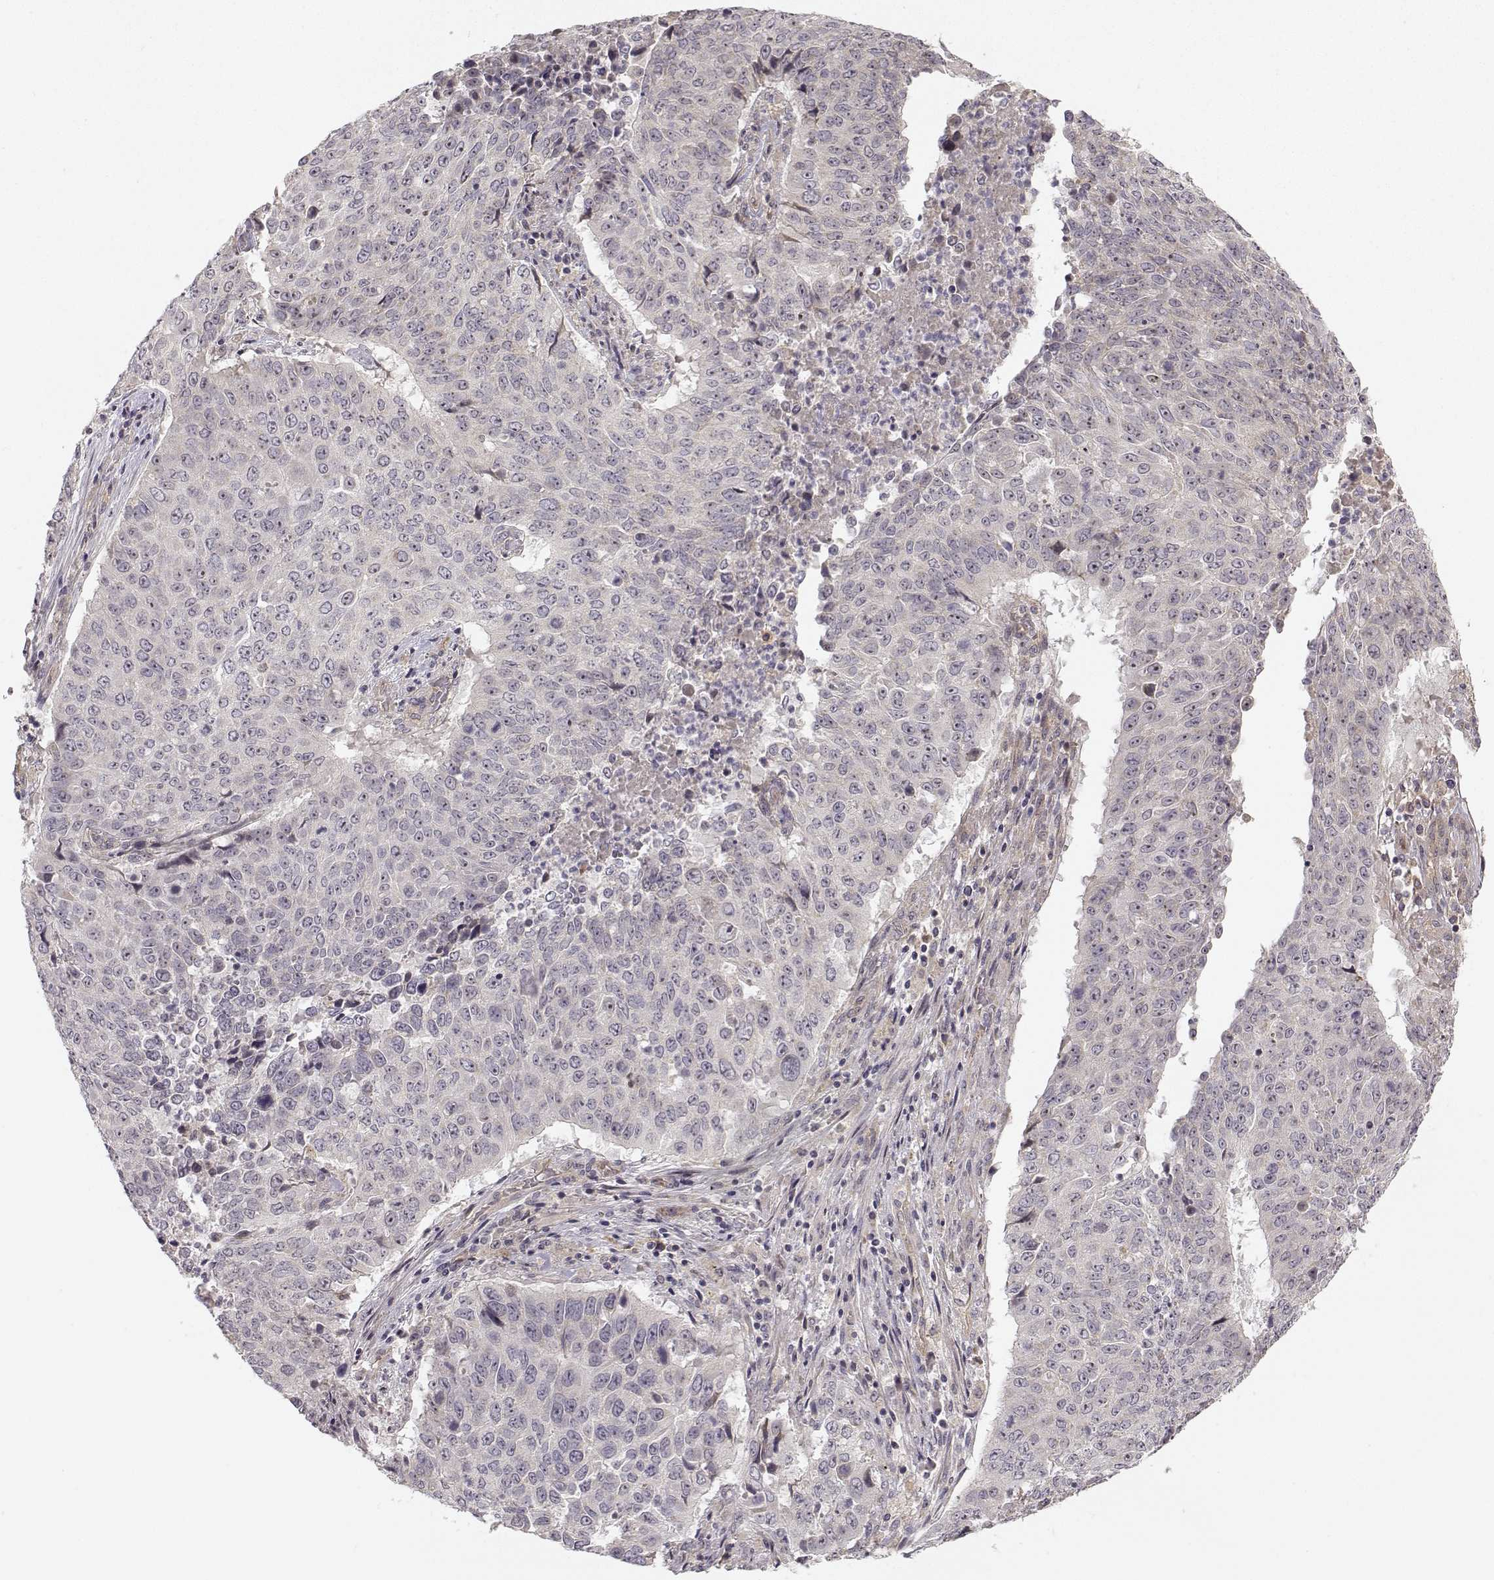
{"staining": {"intensity": "negative", "quantity": "none", "location": "none"}, "tissue": "lung cancer", "cell_type": "Tumor cells", "image_type": "cancer", "snomed": [{"axis": "morphology", "description": "Normal tissue, NOS"}, {"axis": "morphology", "description": "Squamous cell carcinoma, NOS"}, {"axis": "topography", "description": "Bronchus"}, {"axis": "topography", "description": "Lung"}], "caption": "This photomicrograph is of lung cancer (squamous cell carcinoma) stained with immunohistochemistry to label a protein in brown with the nuclei are counter-stained blue. There is no expression in tumor cells. The staining was performed using DAB to visualize the protein expression in brown, while the nuclei were stained in blue with hematoxylin (Magnification: 20x).", "gene": "MED12L", "patient": {"sex": "male", "age": 64}}